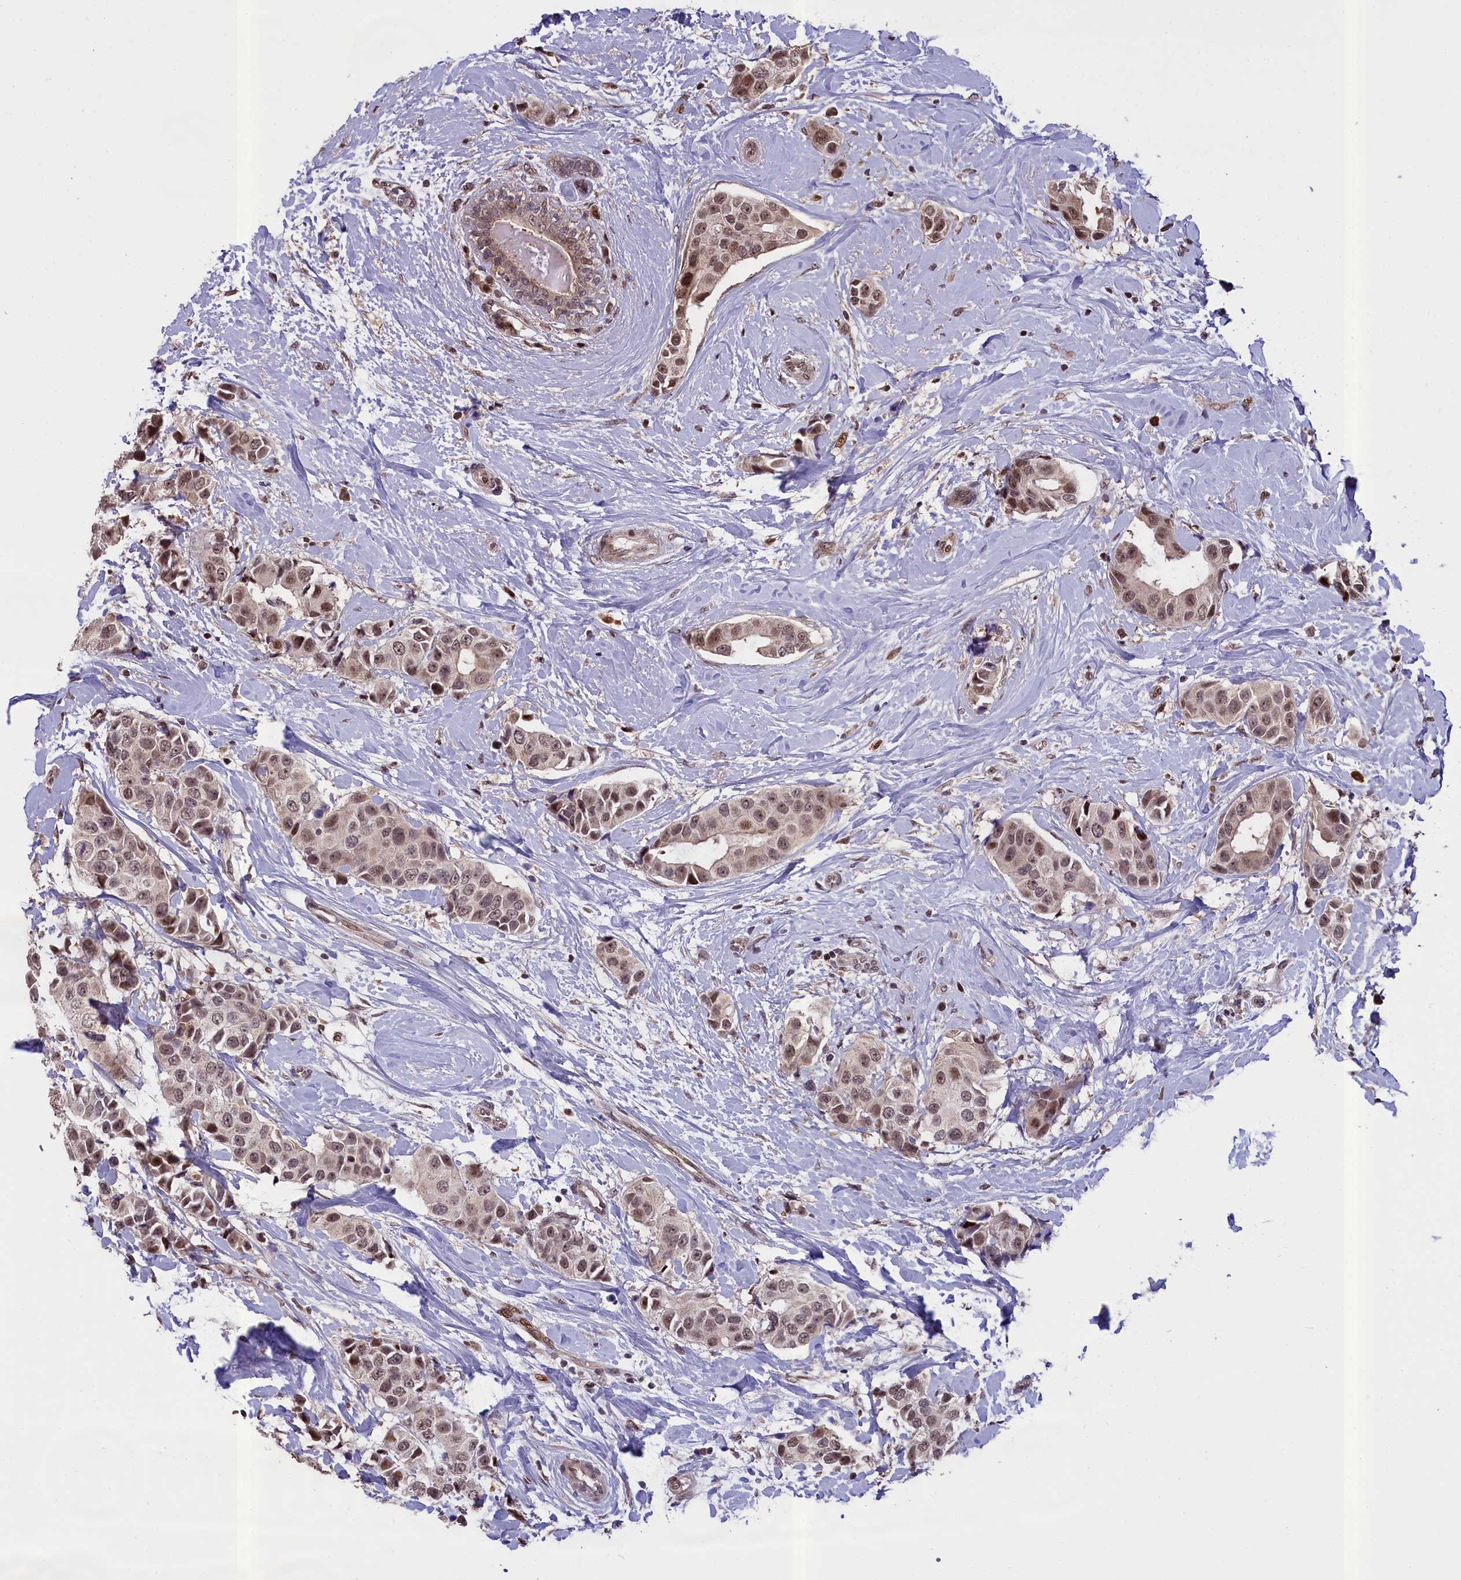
{"staining": {"intensity": "moderate", "quantity": ">75%", "location": "nuclear"}, "tissue": "breast cancer", "cell_type": "Tumor cells", "image_type": "cancer", "snomed": [{"axis": "morphology", "description": "Normal tissue, NOS"}, {"axis": "morphology", "description": "Duct carcinoma"}, {"axis": "topography", "description": "Breast"}], "caption": "Moderate nuclear expression for a protein is identified in approximately >75% of tumor cells of breast infiltrating ductal carcinoma using immunohistochemistry (IHC).", "gene": "RELB", "patient": {"sex": "female", "age": 39}}